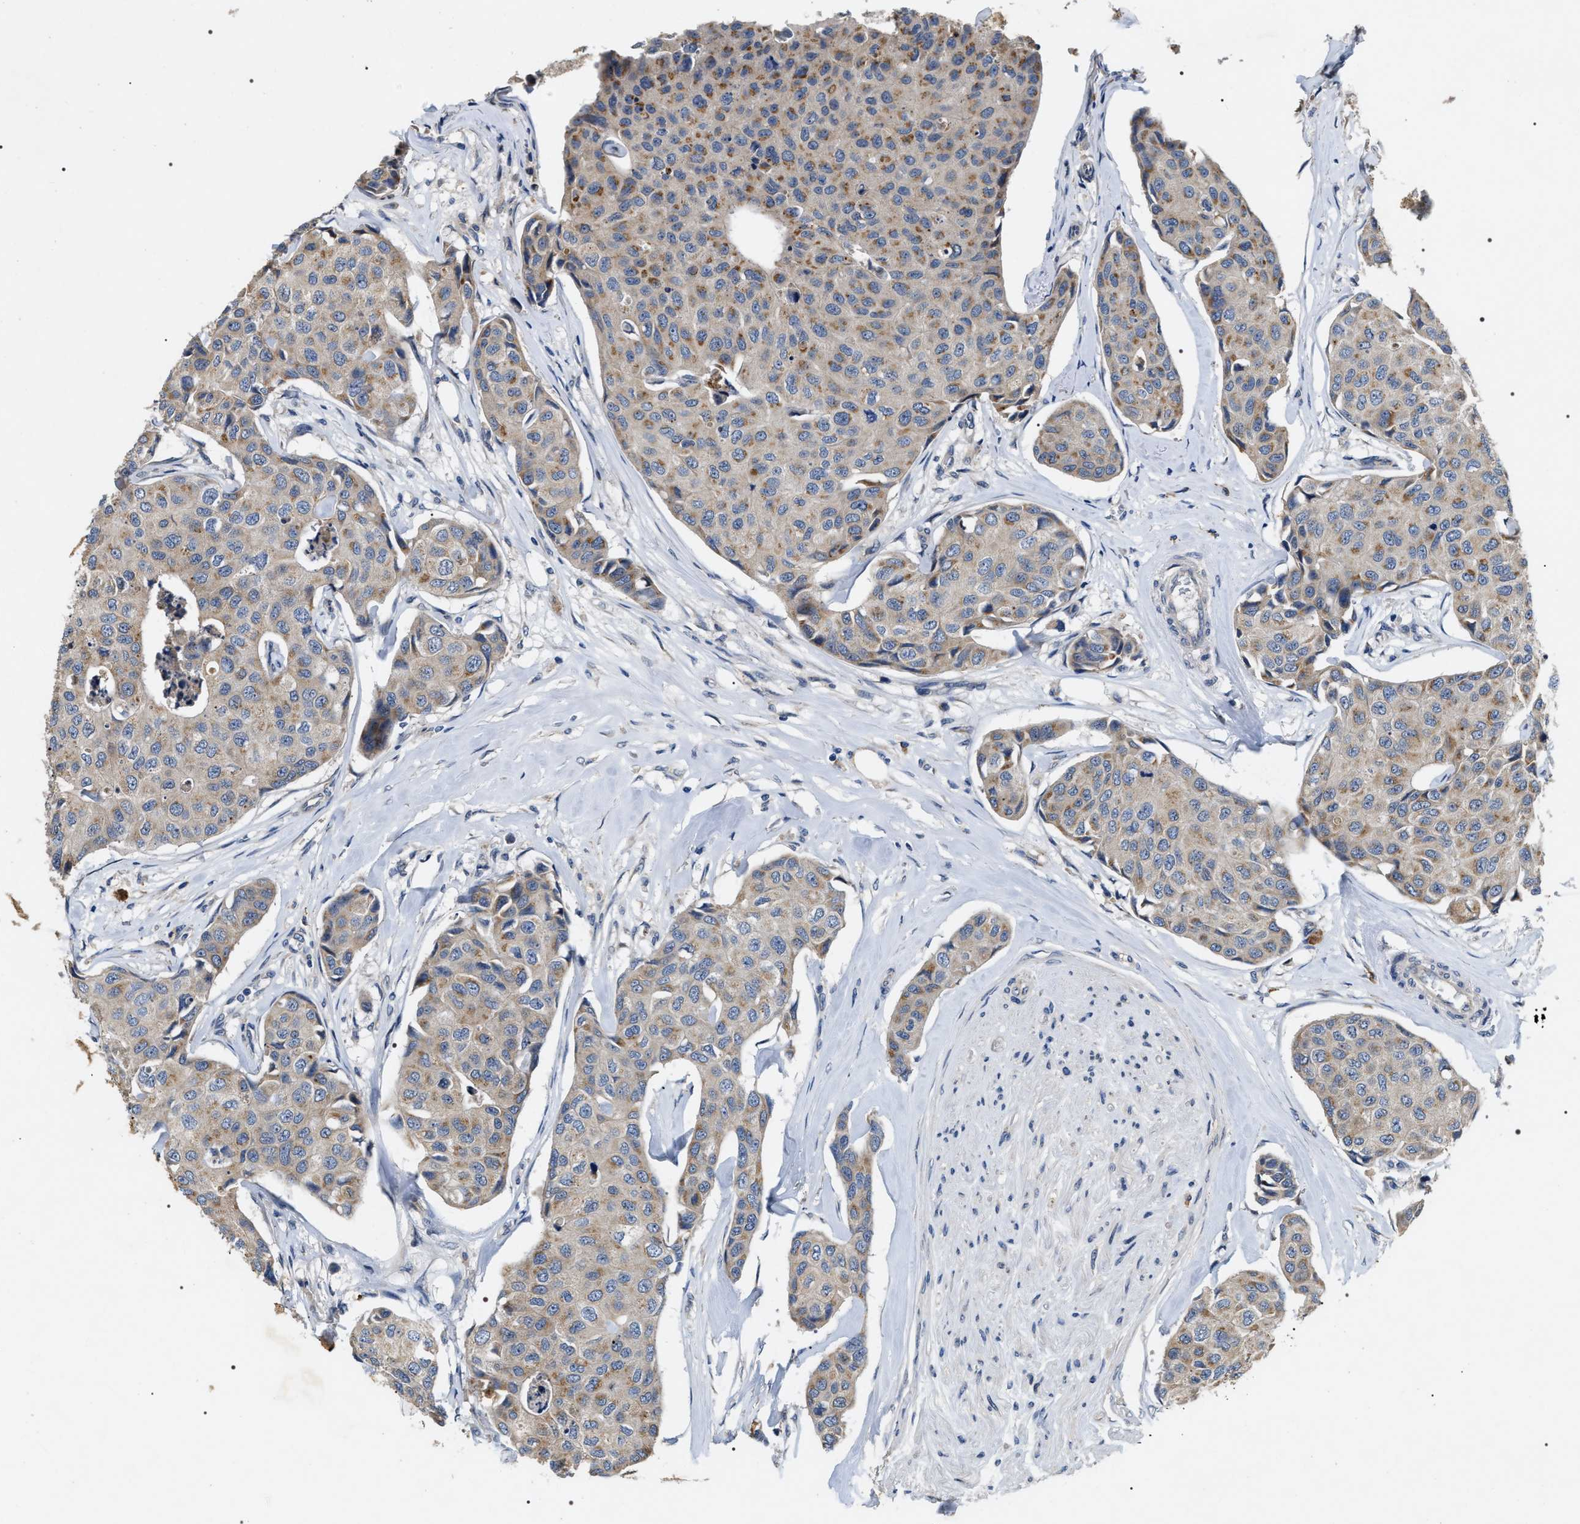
{"staining": {"intensity": "moderate", "quantity": "25%-75%", "location": "cytoplasmic/membranous"}, "tissue": "breast cancer", "cell_type": "Tumor cells", "image_type": "cancer", "snomed": [{"axis": "morphology", "description": "Duct carcinoma"}, {"axis": "topography", "description": "Breast"}], "caption": "Tumor cells reveal medium levels of moderate cytoplasmic/membranous expression in about 25%-75% of cells in human breast cancer (infiltrating ductal carcinoma).", "gene": "IFT81", "patient": {"sex": "female", "age": 80}}